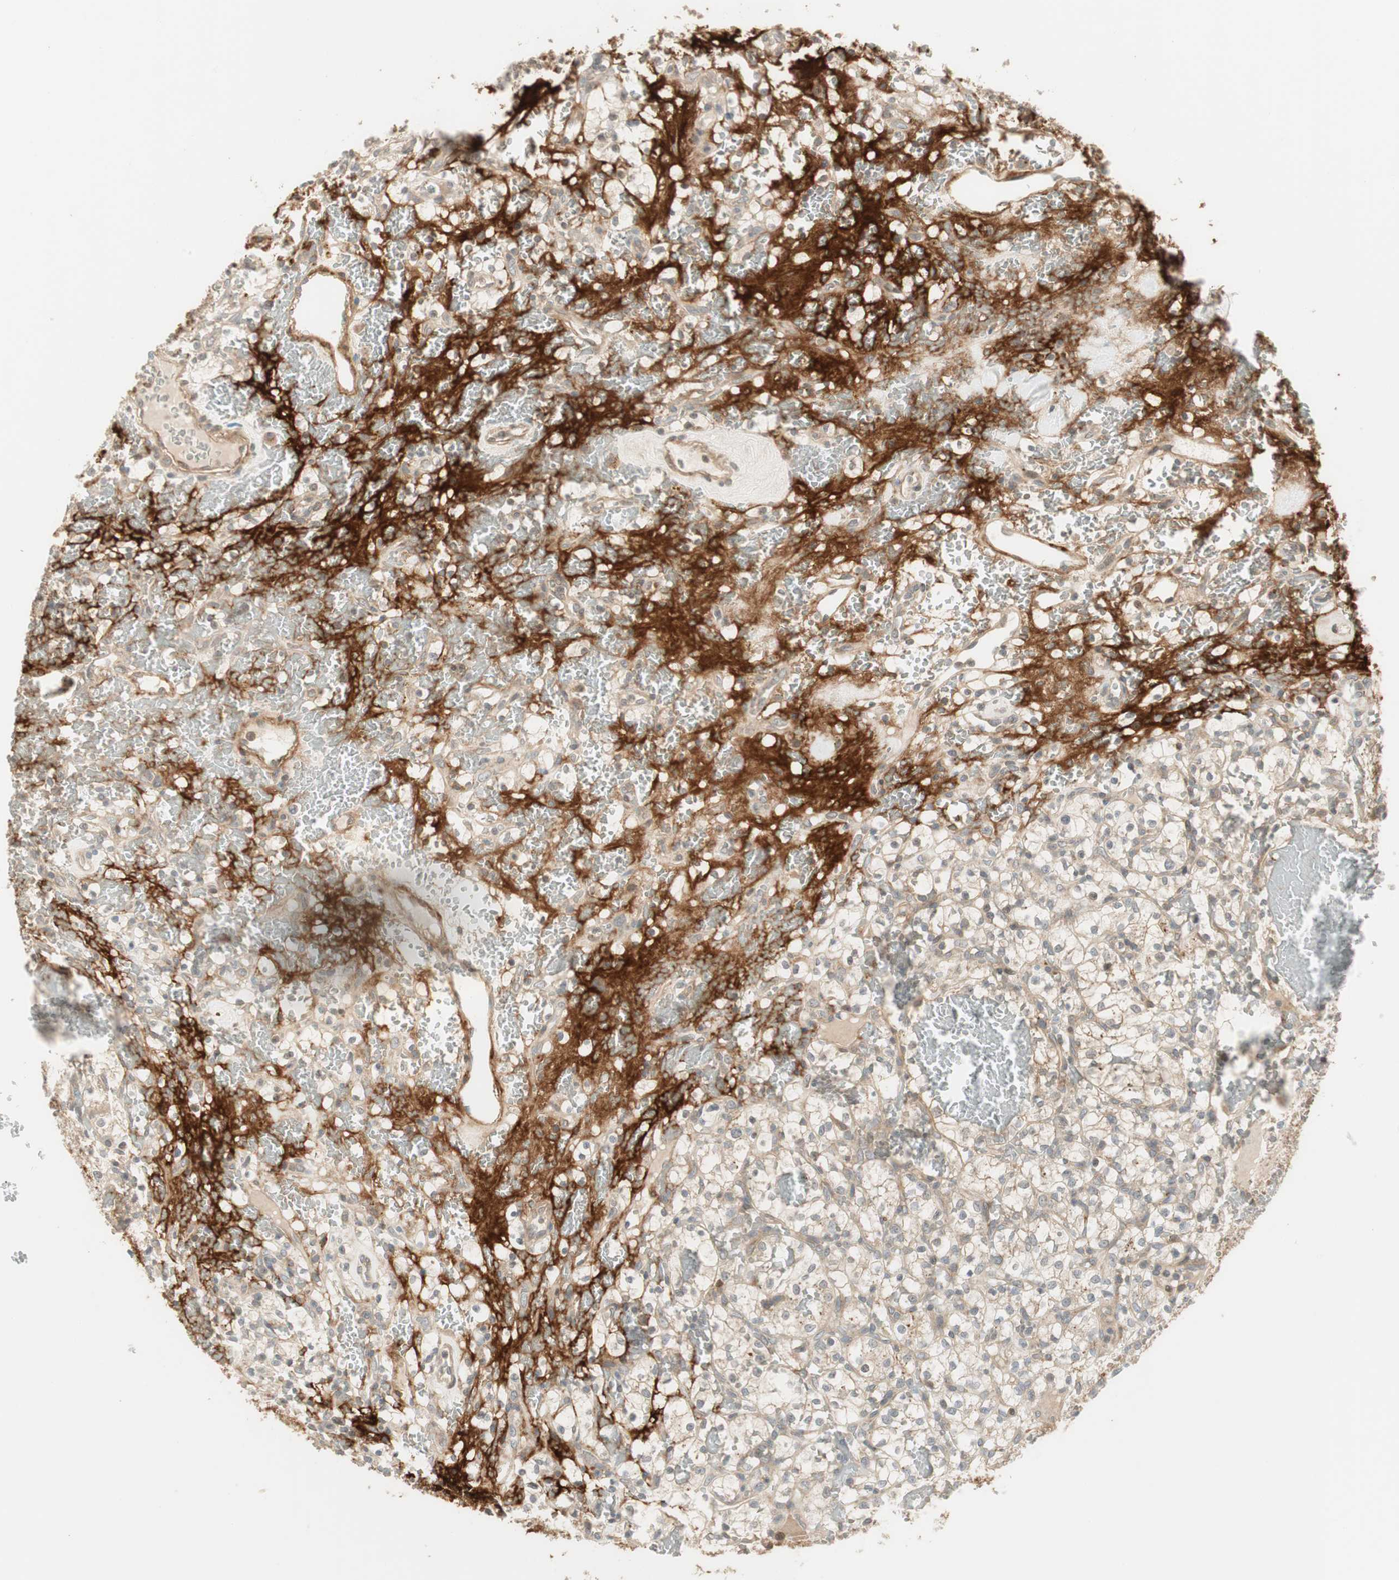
{"staining": {"intensity": "negative", "quantity": "none", "location": "none"}, "tissue": "renal cancer", "cell_type": "Tumor cells", "image_type": "cancer", "snomed": [{"axis": "morphology", "description": "Adenocarcinoma, NOS"}, {"axis": "topography", "description": "Kidney"}], "caption": "Tumor cells are negative for brown protein staining in renal cancer (adenocarcinoma).", "gene": "SFRP1", "patient": {"sex": "female", "age": 60}}